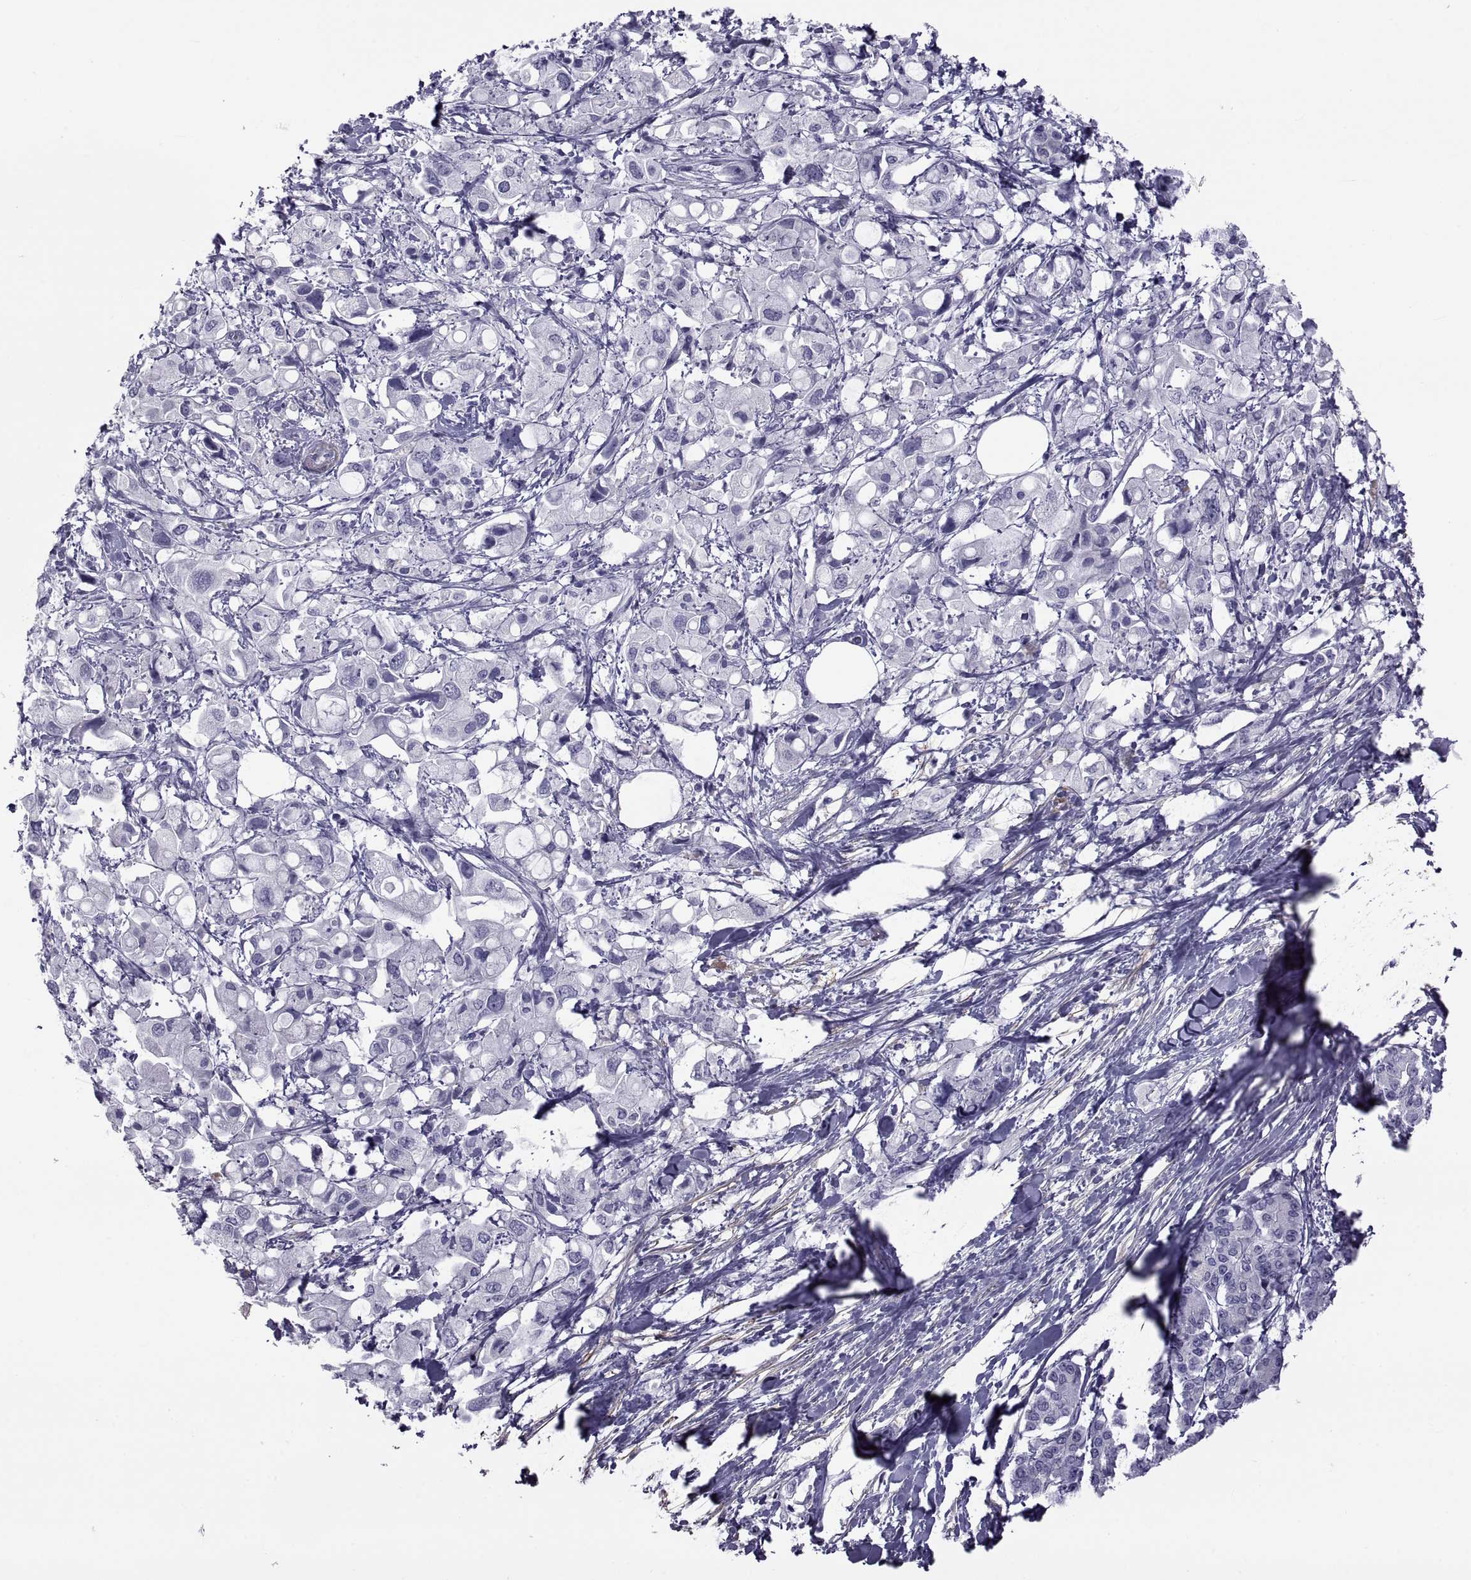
{"staining": {"intensity": "negative", "quantity": "none", "location": "none"}, "tissue": "pancreatic cancer", "cell_type": "Tumor cells", "image_type": "cancer", "snomed": [{"axis": "morphology", "description": "Adenocarcinoma, NOS"}, {"axis": "topography", "description": "Pancreas"}], "caption": "The immunohistochemistry histopathology image has no significant staining in tumor cells of pancreatic cancer tissue. (Stains: DAB immunohistochemistry with hematoxylin counter stain, Microscopy: brightfield microscopy at high magnification).", "gene": "MAGEB1", "patient": {"sex": "female", "age": 56}}